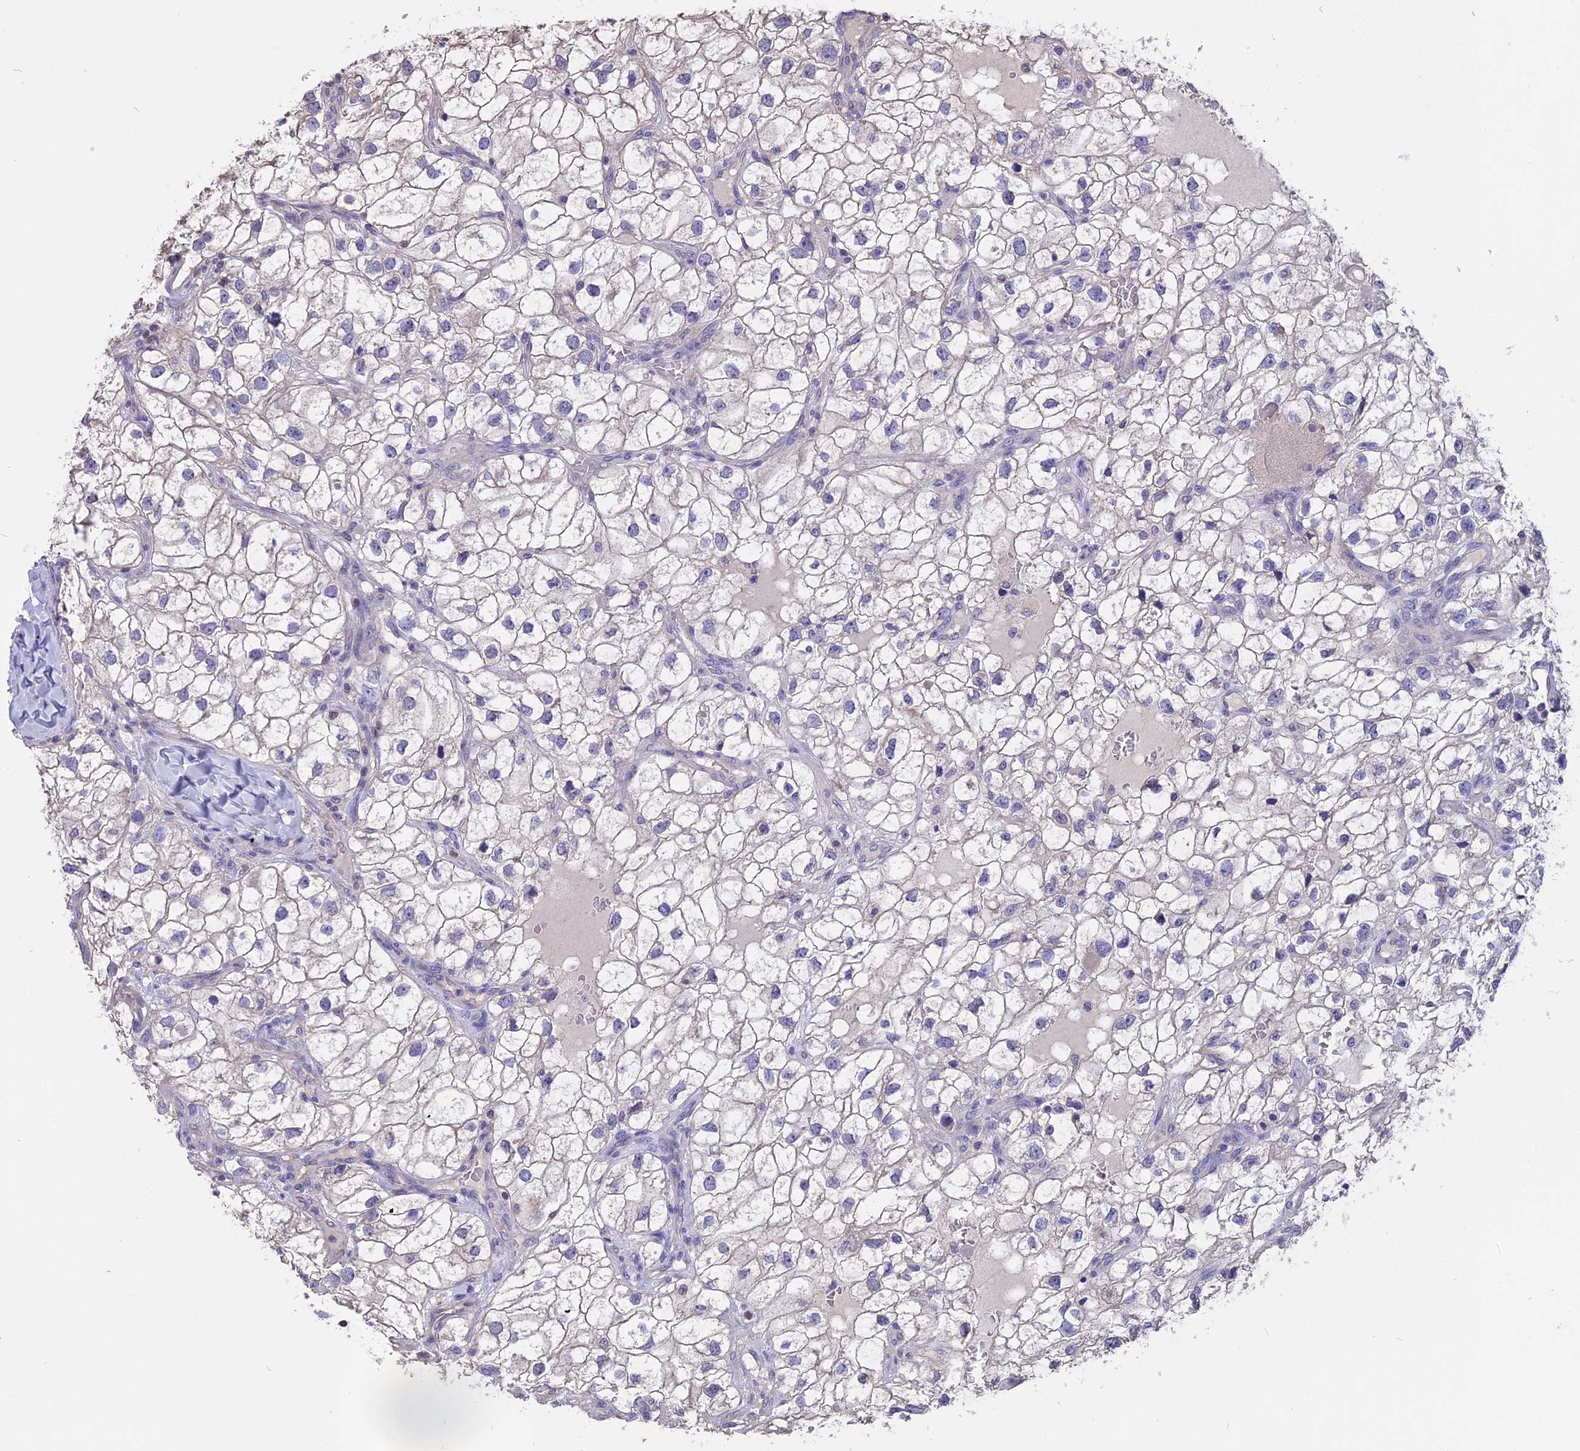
{"staining": {"intensity": "negative", "quantity": "none", "location": "none"}, "tissue": "renal cancer", "cell_type": "Tumor cells", "image_type": "cancer", "snomed": [{"axis": "morphology", "description": "Adenocarcinoma, NOS"}, {"axis": "topography", "description": "Kidney"}], "caption": "Immunohistochemistry (IHC) micrograph of human adenocarcinoma (renal) stained for a protein (brown), which exhibits no positivity in tumor cells.", "gene": "CARMIL2", "patient": {"sex": "male", "age": 59}}